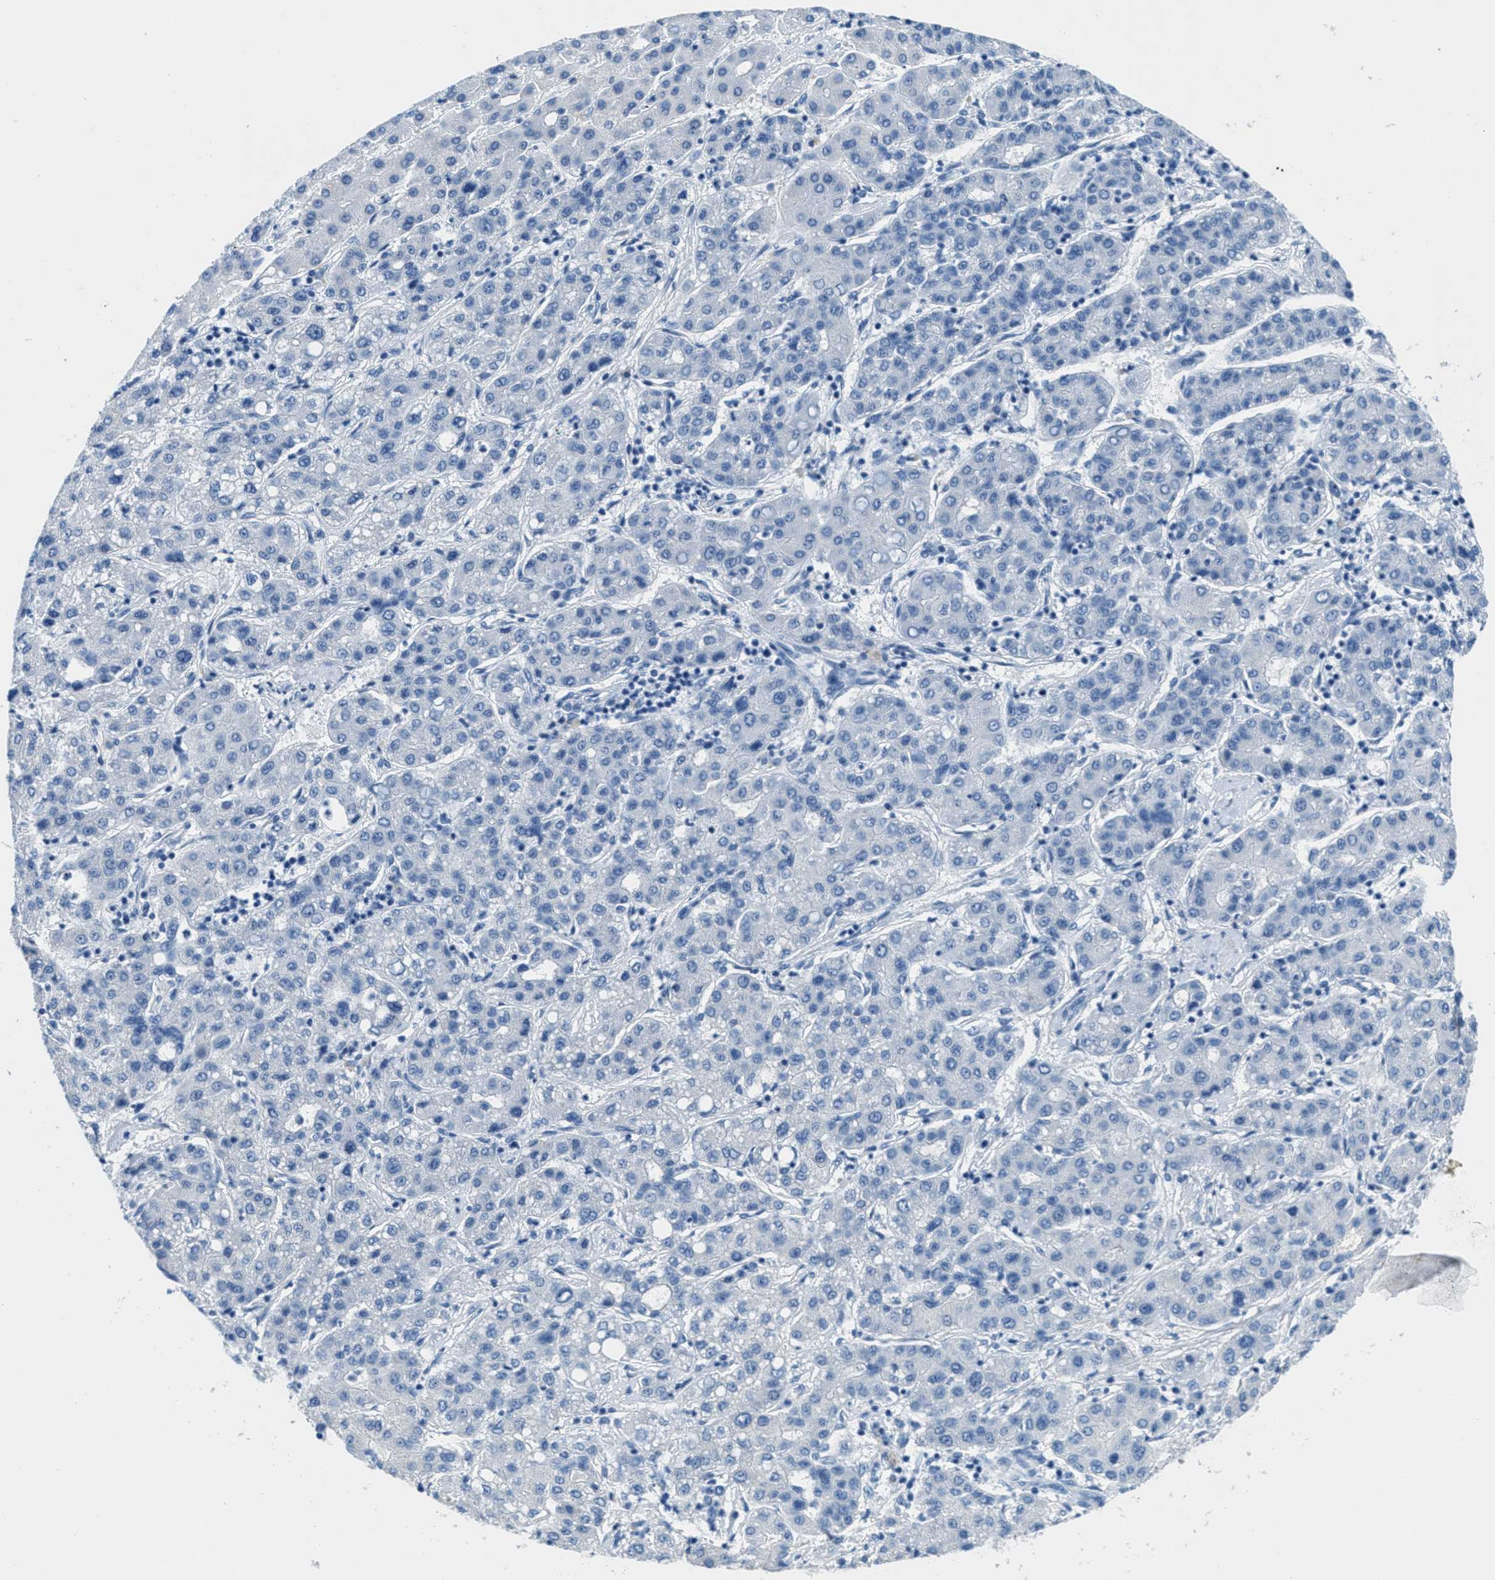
{"staining": {"intensity": "negative", "quantity": "none", "location": "none"}, "tissue": "liver cancer", "cell_type": "Tumor cells", "image_type": "cancer", "snomed": [{"axis": "morphology", "description": "Carcinoma, Hepatocellular, NOS"}, {"axis": "topography", "description": "Liver"}], "caption": "Tumor cells show no significant protein expression in liver hepatocellular carcinoma. (DAB (3,3'-diaminobenzidine) IHC visualized using brightfield microscopy, high magnification).", "gene": "MGARP", "patient": {"sex": "male", "age": 65}}